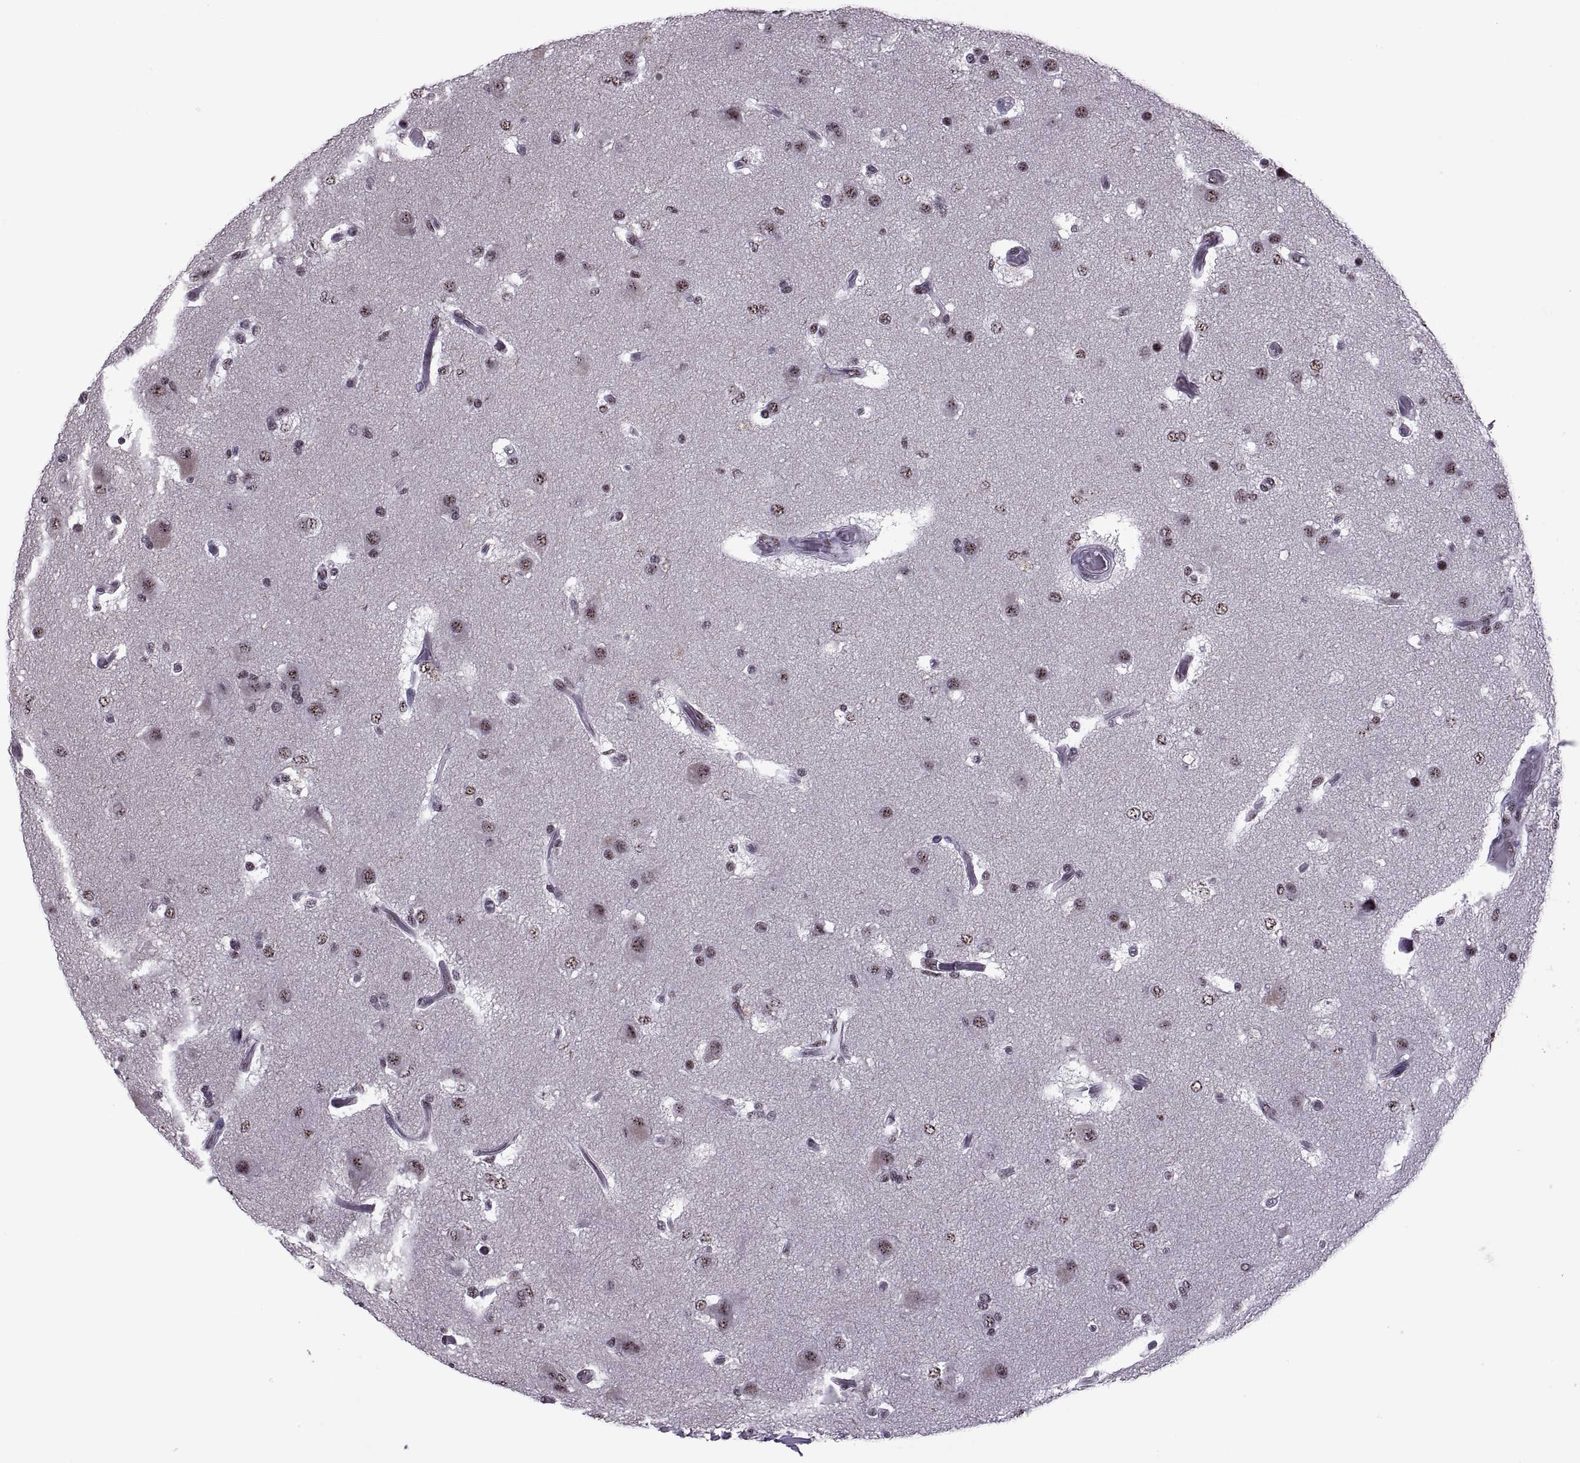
{"staining": {"intensity": "weak", "quantity": ">75%", "location": "nuclear"}, "tissue": "glioma", "cell_type": "Tumor cells", "image_type": "cancer", "snomed": [{"axis": "morphology", "description": "Glioma, malignant, High grade"}, {"axis": "topography", "description": "Brain"}], "caption": "About >75% of tumor cells in glioma exhibit weak nuclear protein staining as visualized by brown immunohistochemical staining.", "gene": "MAGEA4", "patient": {"sex": "female", "age": 63}}